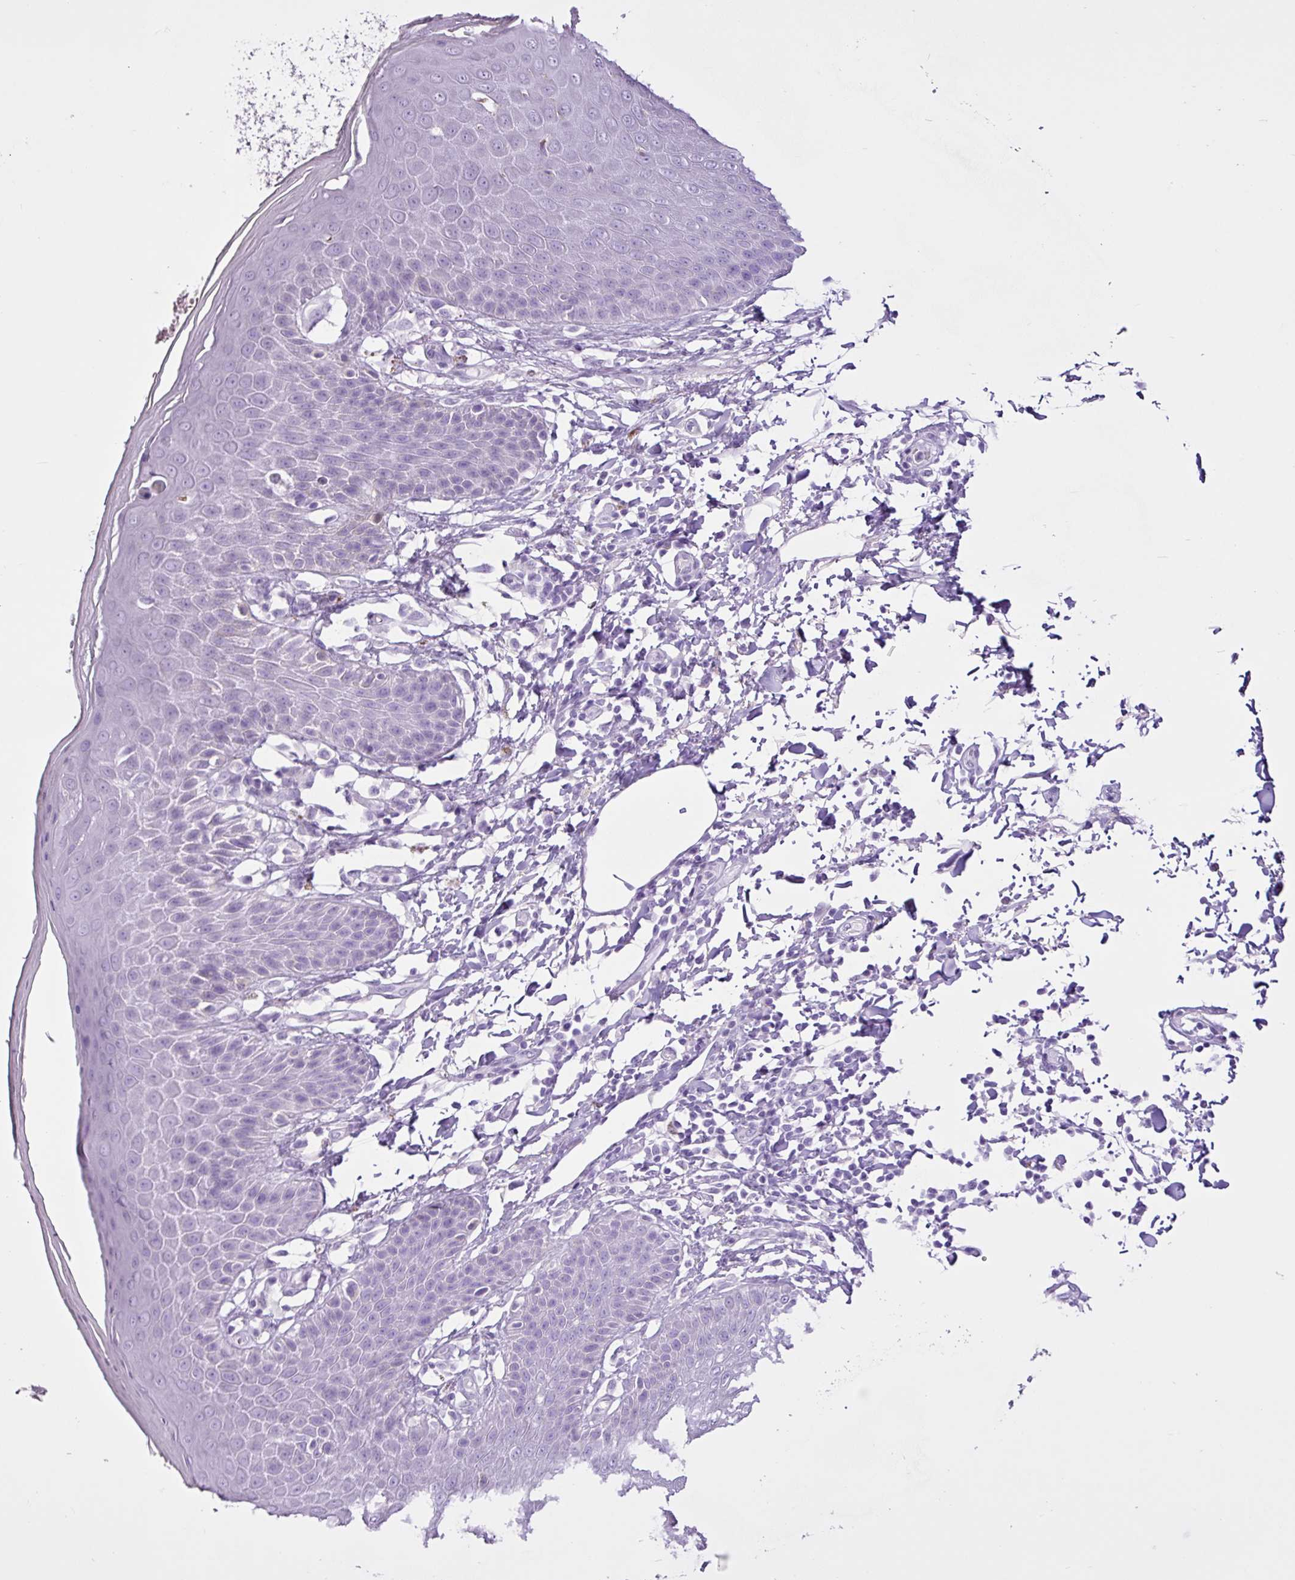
{"staining": {"intensity": "negative", "quantity": "none", "location": "none"}, "tissue": "skin", "cell_type": "Epidermal cells", "image_type": "normal", "snomed": [{"axis": "morphology", "description": "Normal tissue, NOS"}, {"axis": "topography", "description": "Peripheral nerve tissue"}], "caption": "Immunohistochemistry image of benign human skin stained for a protein (brown), which displays no staining in epidermal cells.", "gene": "PGR", "patient": {"sex": "male", "age": 51}}